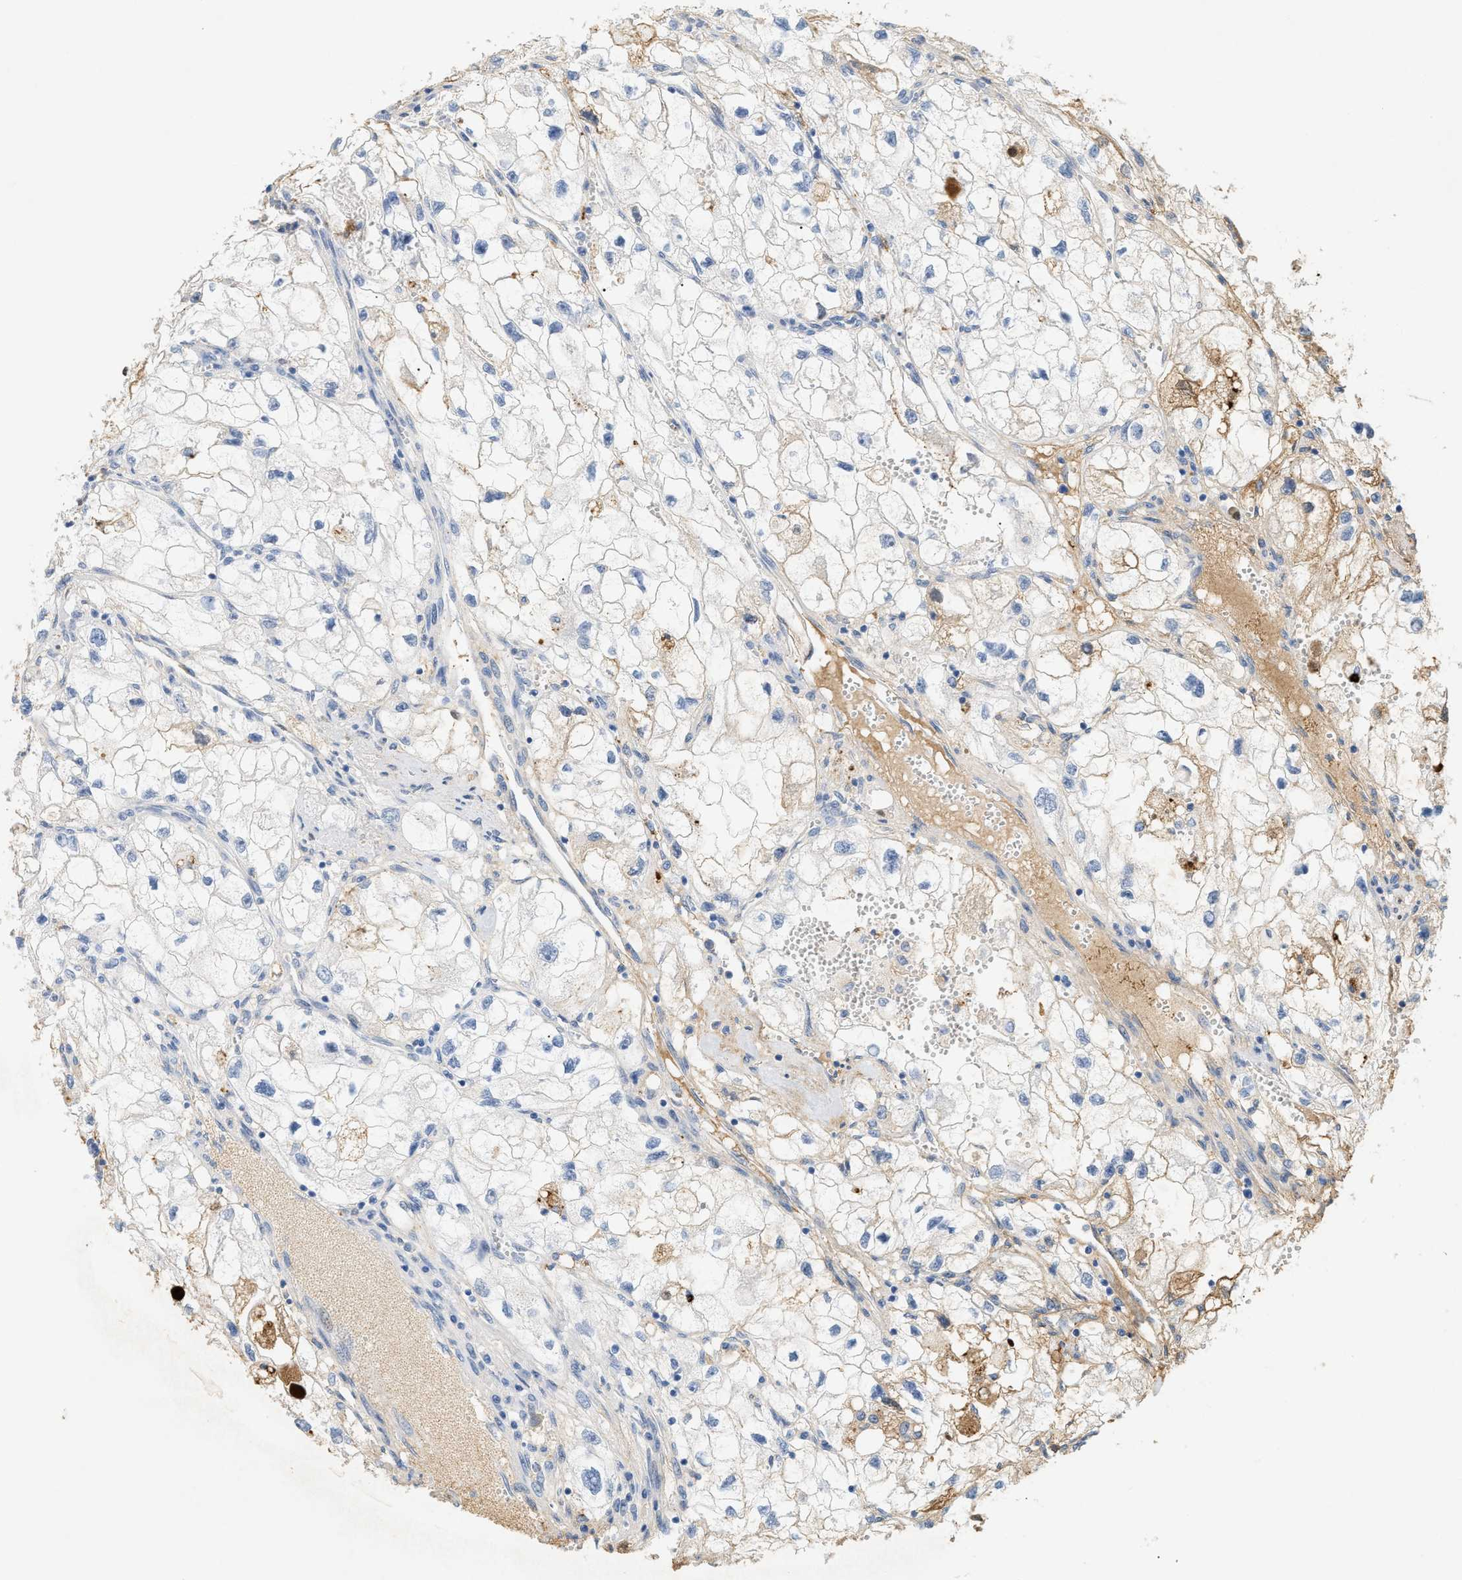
{"staining": {"intensity": "negative", "quantity": "none", "location": "none"}, "tissue": "renal cancer", "cell_type": "Tumor cells", "image_type": "cancer", "snomed": [{"axis": "morphology", "description": "Adenocarcinoma, NOS"}, {"axis": "topography", "description": "Kidney"}], "caption": "IHC histopathology image of neoplastic tissue: renal adenocarcinoma stained with DAB exhibits no significant protein positivity in tumor cells.", "gene": "CFH", "patient": {"sex": "female", "age": 70}}